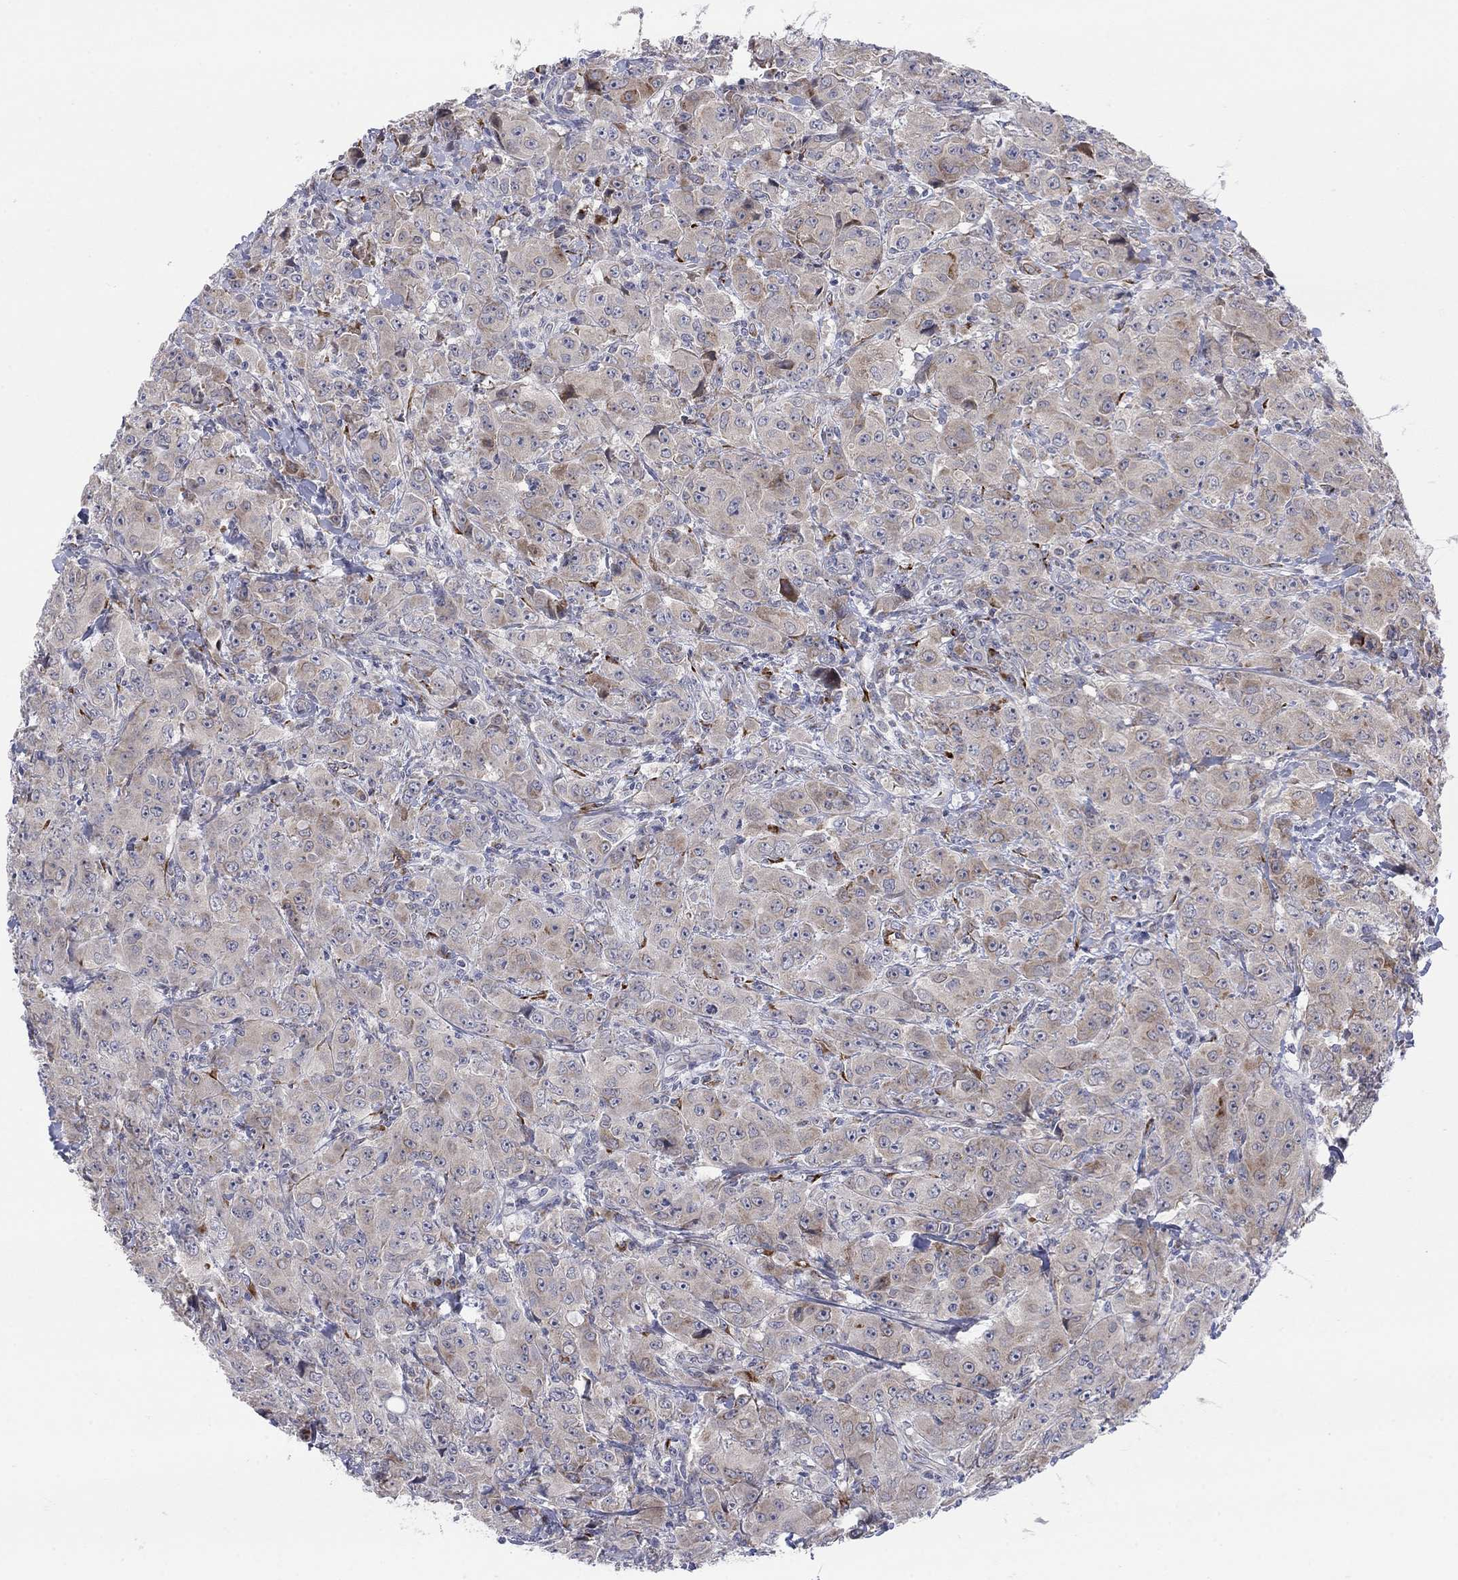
{"staining": {"intensity": "weak", "quantity": "25%-75%", "location": "cytoplasmic/membranous"}, "tissue": "breast cancer", "cell_type": "Tumor cells", "image_type": "cancer", "snomed": [{"axis": "morphology", "description": "Duct carcinoma"}, {"axis": "topography", "description": "Breast"}], "caption": "Protein expression analysis of breast cancer reveals weak cytoplasmic/membranous staining in approximately 25%-75% of tumor cells.", "gene": "TTC21B", "patient": {"sex": "female", "age": 43}}